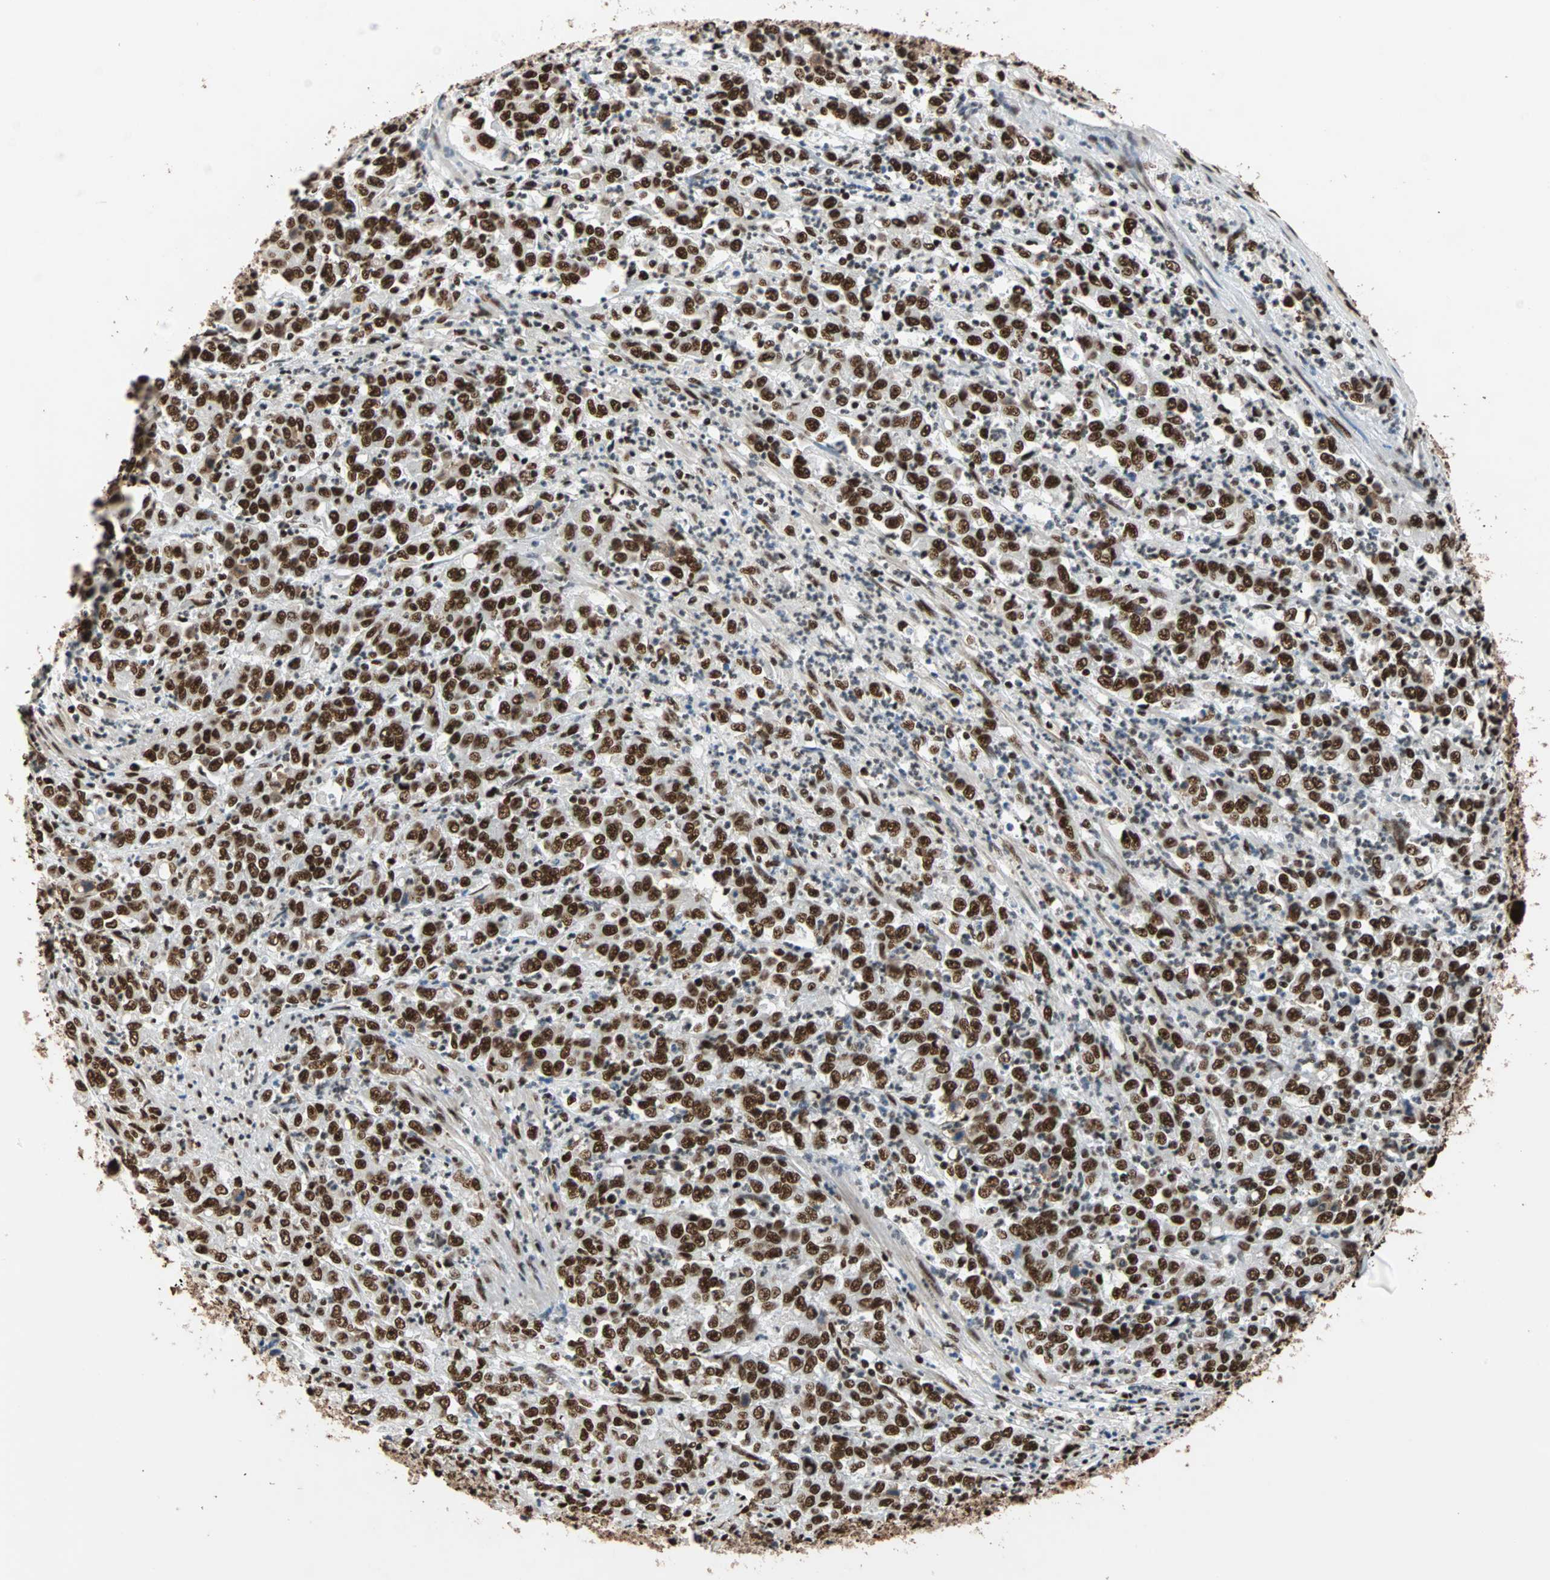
{"staining": {"intensity": "strong", "quantity": ">75%", "location": "nuclear"}, "tissue": "stomach cancer", "cell_type": "Tumor cells", "image_type": "cancer", "snomed": [{"axis": "morphology", "description": "Adenocarcinoma, NOS"}, {"axis": "topography", "description": "Stomach, lower"}], "caption": "Protein expression analysis of adenocarcinoma (stomach) demonstrates strong nuclear expression in approximately >75% of tumor cells.", "gene": "ILF2", "patient": {"sex": "female", "age": 71}}